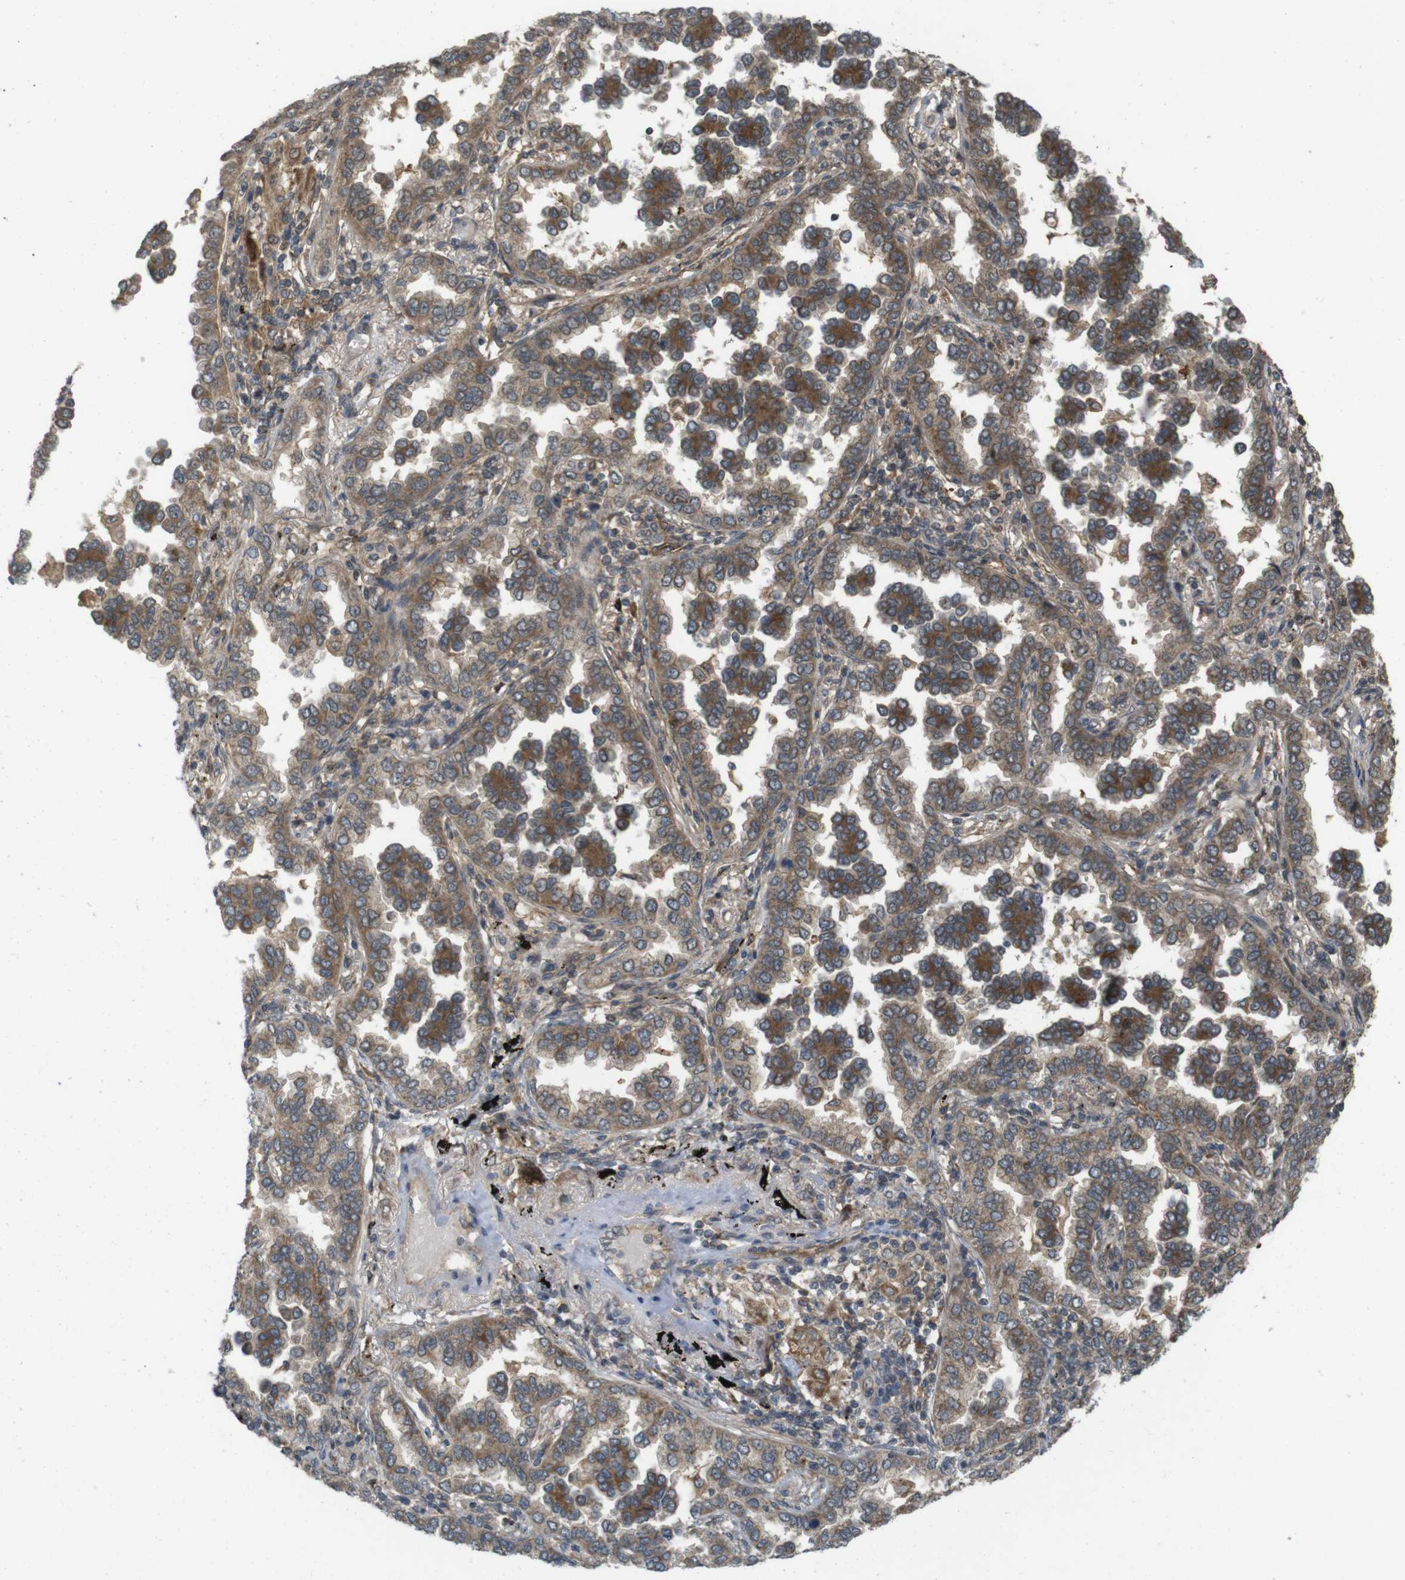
{"staining": {"intensity": "moderate", "quantity": ">75%", "location": "cytoplasmic/membranous"}, "tissue": "lung cancer", "cell_type": "Tumor cells", "image_type": "cancer", "snomed": [{"axis": "morphology", "description": "Normal tissue, NOS"}, {"axis": "morphology", "description": "Adenocarcinoma, NOS"}, {"axis": "topography", "description": "Lung"}], "caption": "Immunohistochemical staining of lung adenocarcinoma demonstrates moderate cytoplasmic/membranous protein positivity in approximately >75% of tumor cells. The staining is performed using DAB (3,3'-diaminobenzidine) brown chromogen to label protein expression. The nuclei are counter-stained blue using hematoxylin.", "gene": "RNF130", "patient": {"sex": "male", "age": 59}}